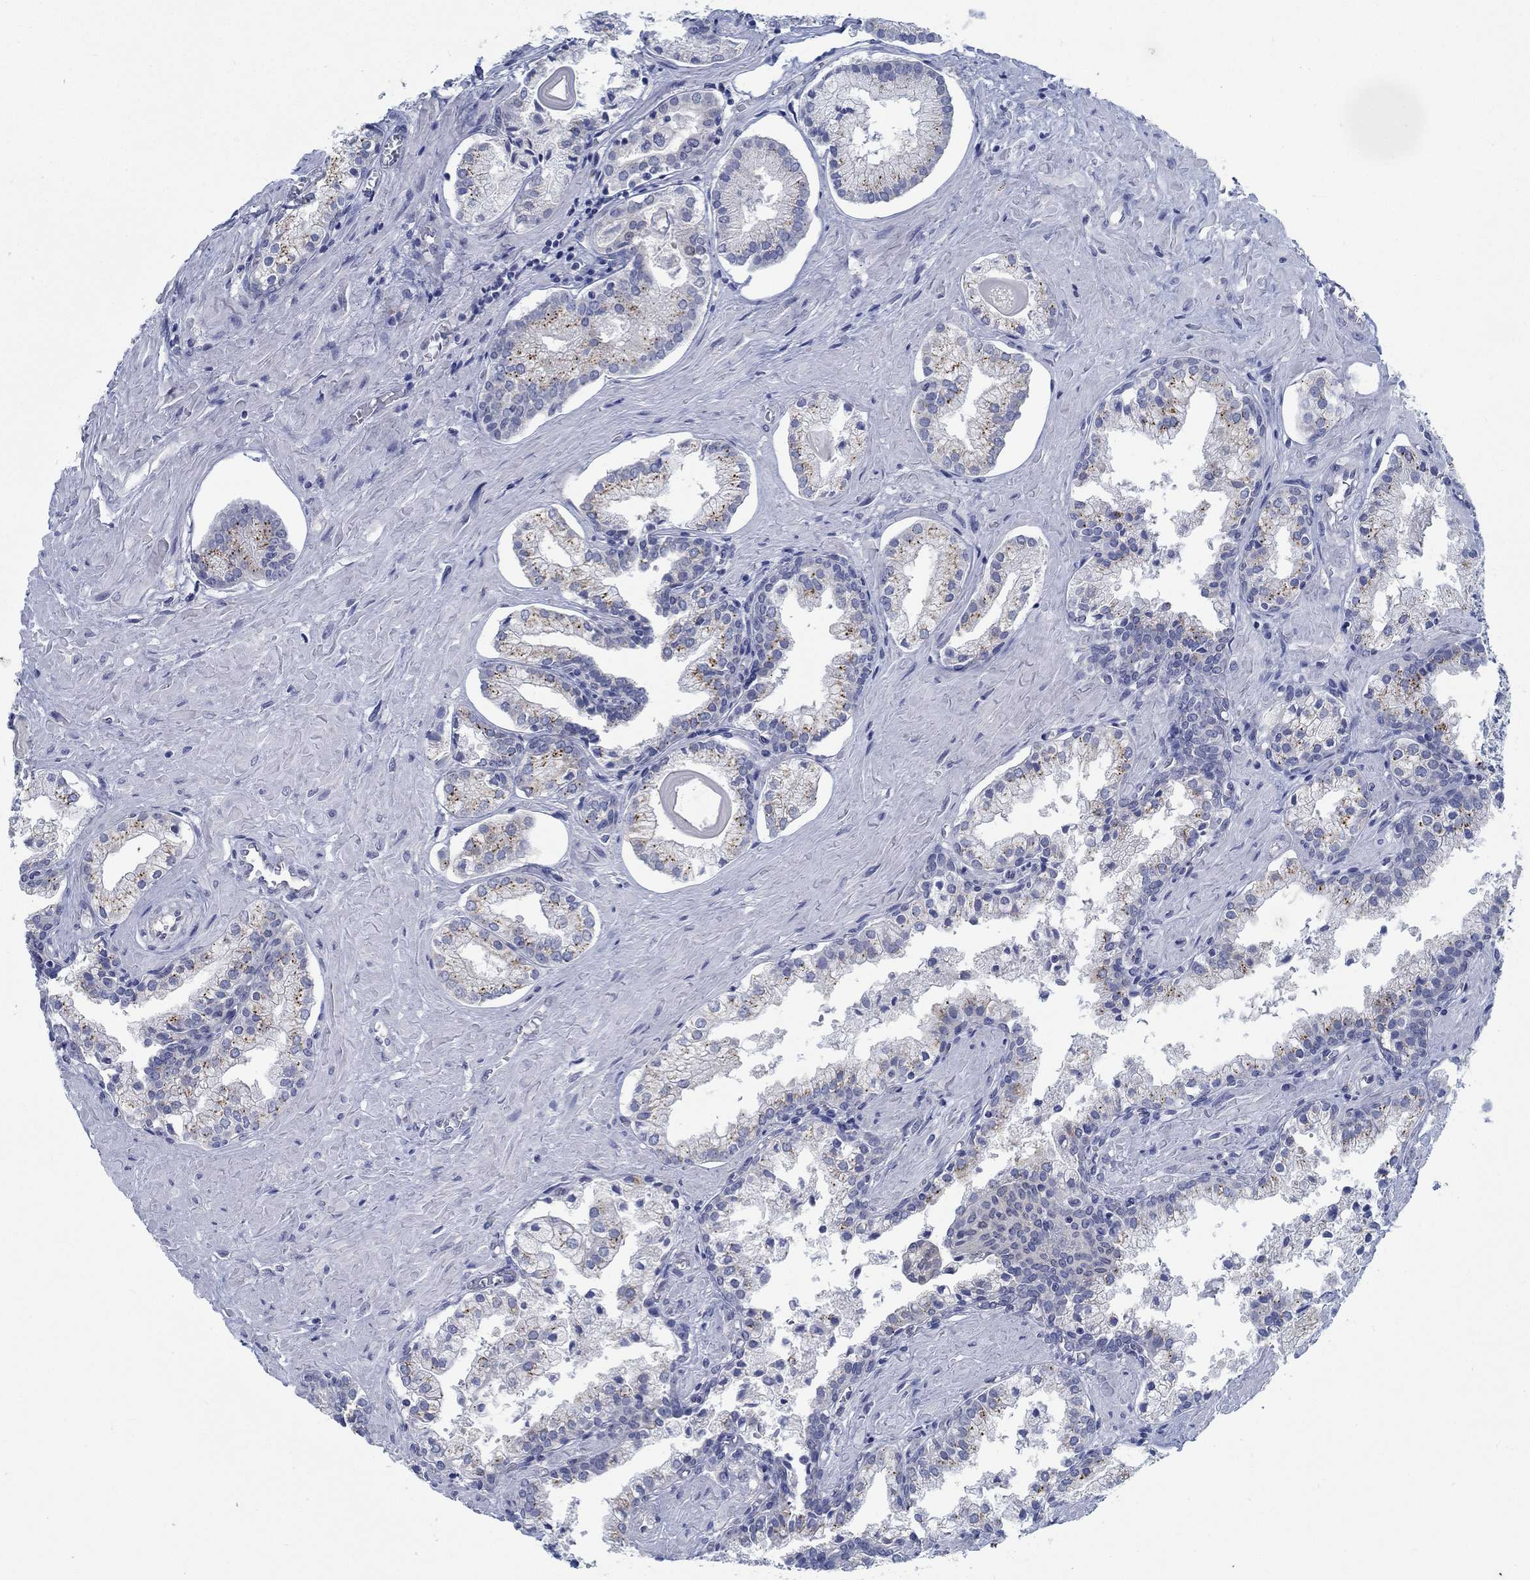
{"staining": {"intensity": "strong", "quantity": "<25%", "location": "cytoplasmic/membranous"}, "tissue": "prostate cancer", "cell_type": "Tumor cells", "image_type": "cancer", "snomed": [{"axis": "morphology", "description": "Adenocarcinoma, NOS"}, {"axis": "topography", "description": "Prostate and seminal vesicle, NOS"}, {"axis": "topography", "description": "Prostate"}], "caption": "Brown immunohistochemical staining in prostate cancer displays strong cytoplasmic/membranous positivity in approximately <25% of tumor cells.", "gene": "TEKT4", "patient": {"sex": "male", "age": 44}}